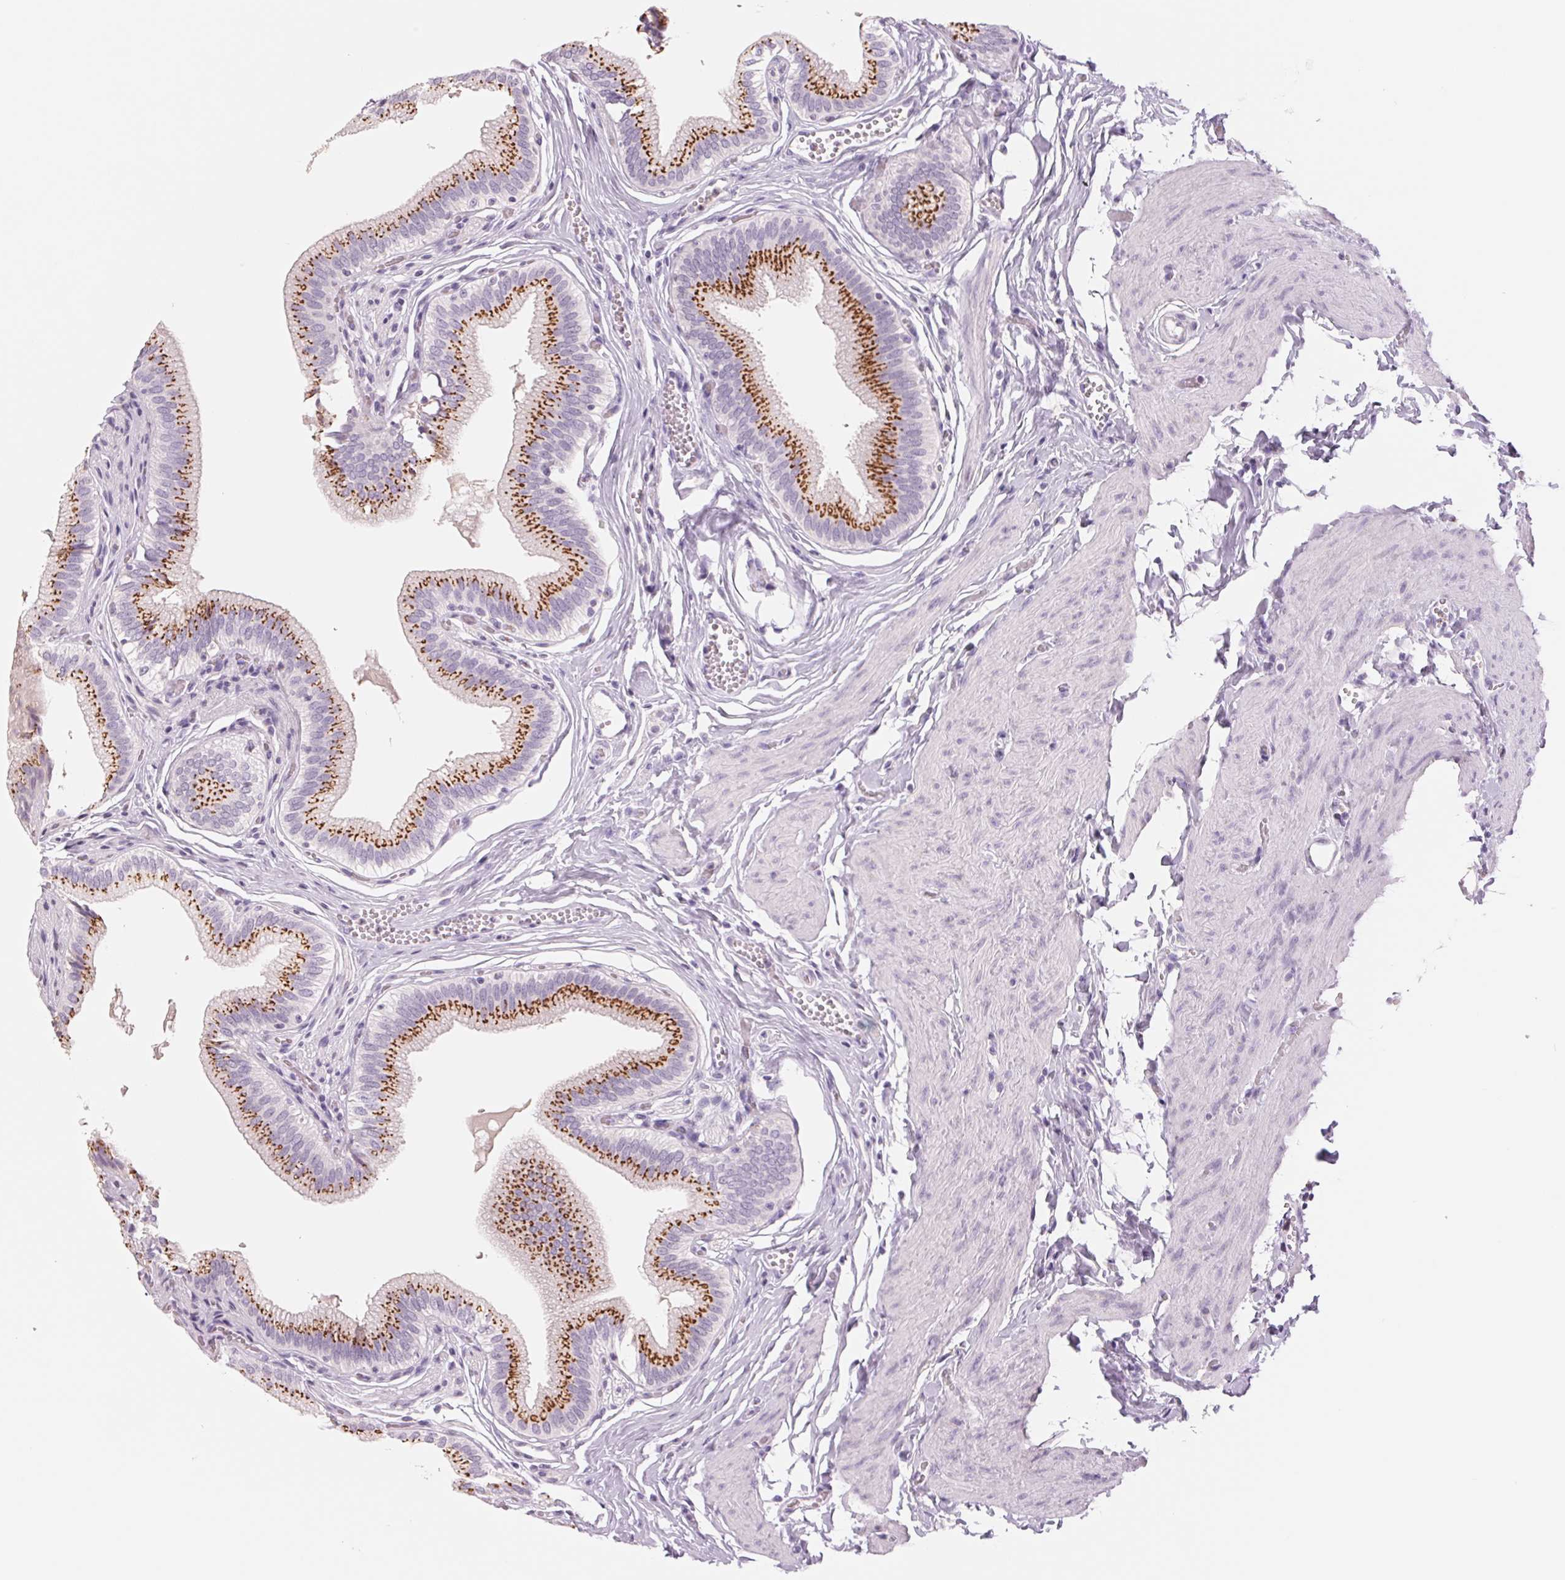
{"staining": {"intensity": "strong", "quantity": ">75%", "location": "cytoplasmic/membranous"}, "tissue": "gallbladder", "cell_type": "Glandular cells", "image_type": "normal", "snomed": [{"axis": "morphology", "description": "Normal tissue, NOS"}, {"axis": "topography", "description": "Gallbladder"}, {"axis": "topography", "description": "Peripheral nerve tissue"}], "caption": "A brown stain highlights strong cytoplasmic/membranous positivity of a protein in glandular cells of benign gallbladder. (Stains: DAB in brown, nuclei in blue, Microscopy: brightfield microscopy at high magnification).", "gene": "GALNT7", "patient": {"sex": "male", "age": 17}}